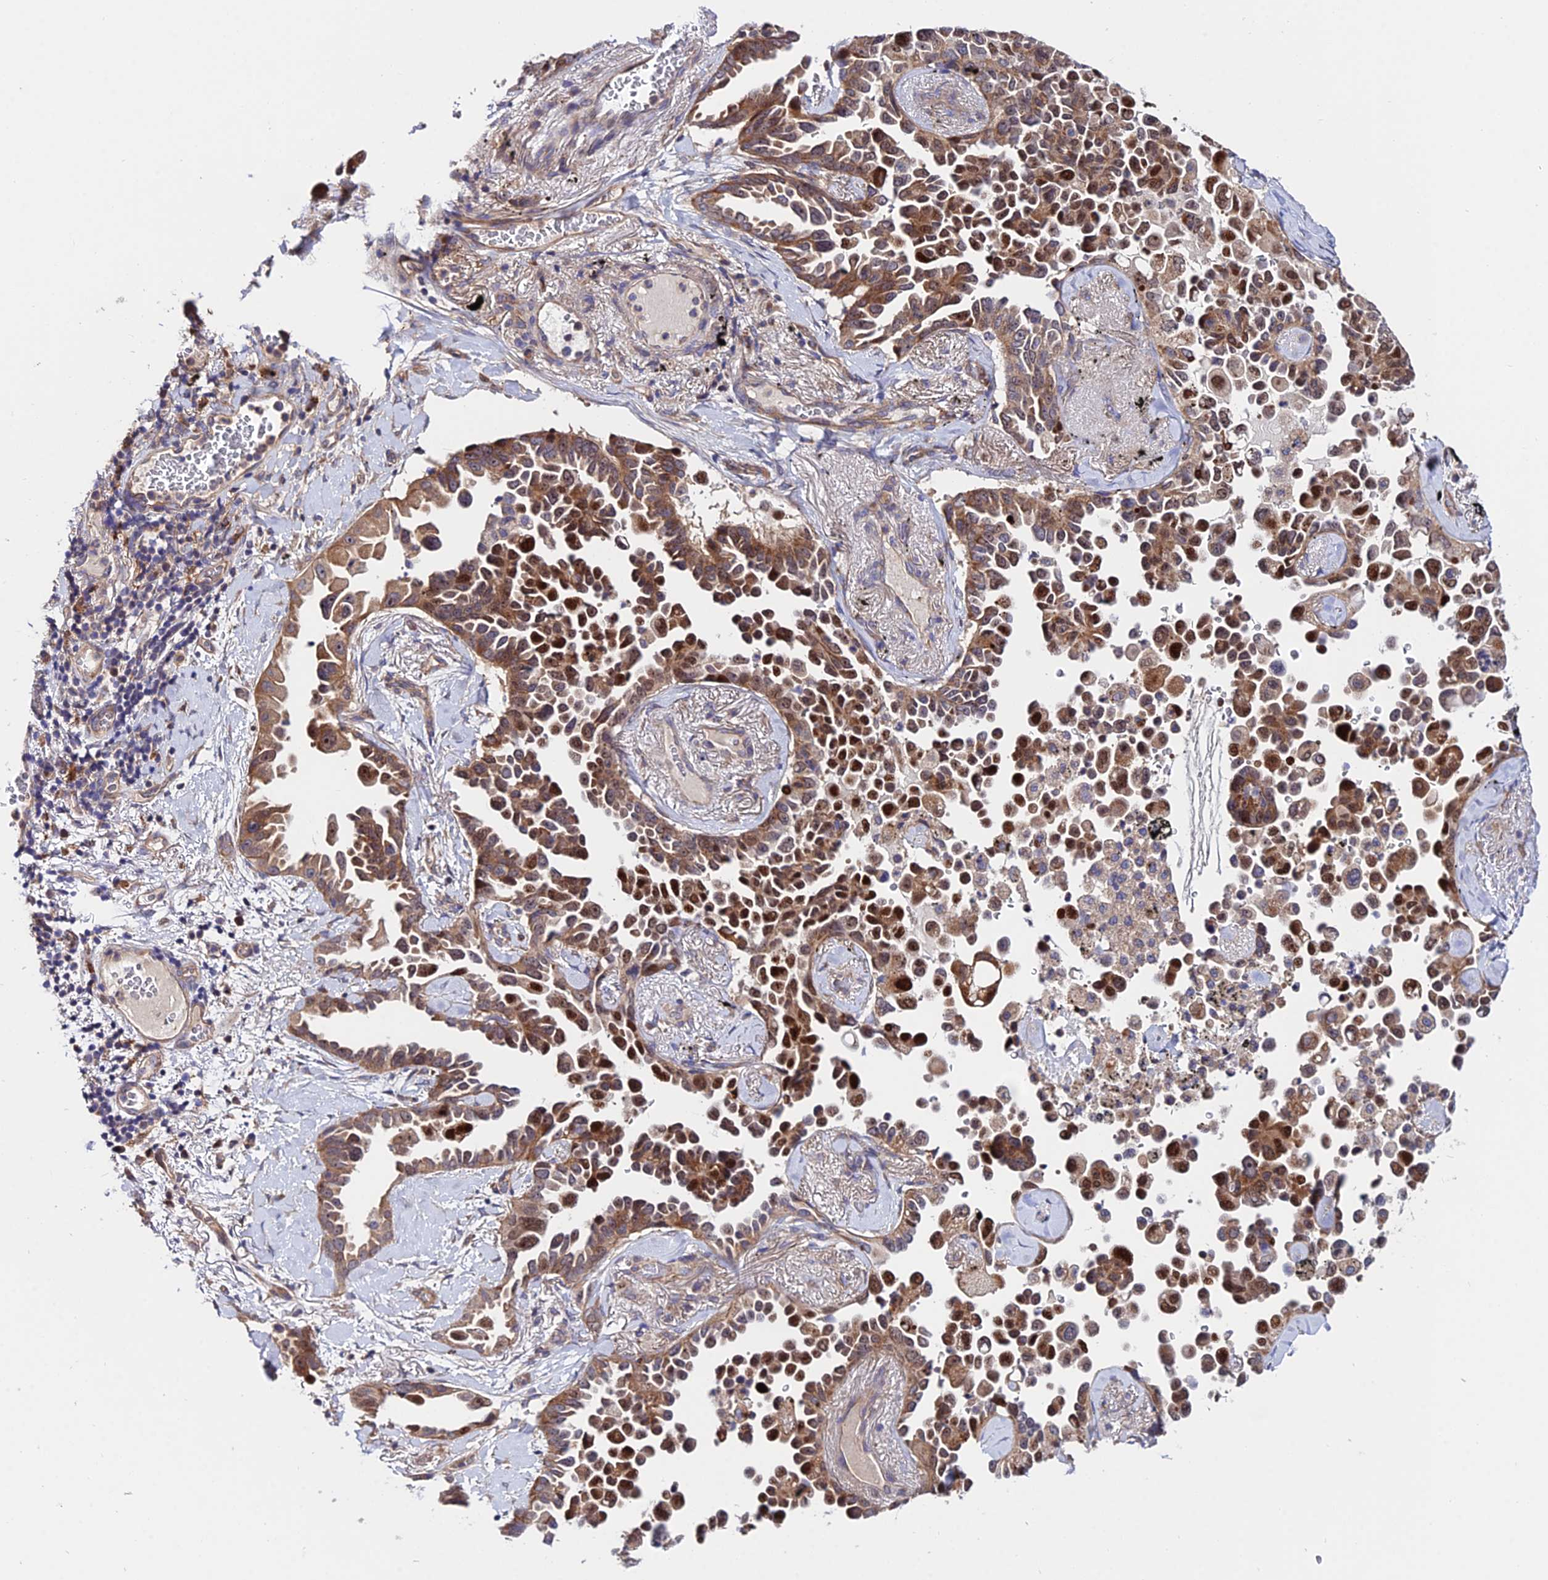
{"staining": {"intensity": "strong", "quantity": ">75%", "location": "cytoplasmic/membranous,nuclear"}, "tissue": "lung cancer", "cell_type": "Tumor cells", "image_type": "cancer", "snomed": [{"axis": "morphology", "description": "Adenocarcinoma, NOS"}, {"axis": "topography", "description": "Lung"}], "caption": "Immunohistochemical staining of lung cancer (adenocarcinoma) displays high levels of strong cytoplasmic/membranous and nuclear protein expression in approximately >75% of tumor cells.", "gene": "CDC37L1", "patient": {"sex": "female", "age": 67}}